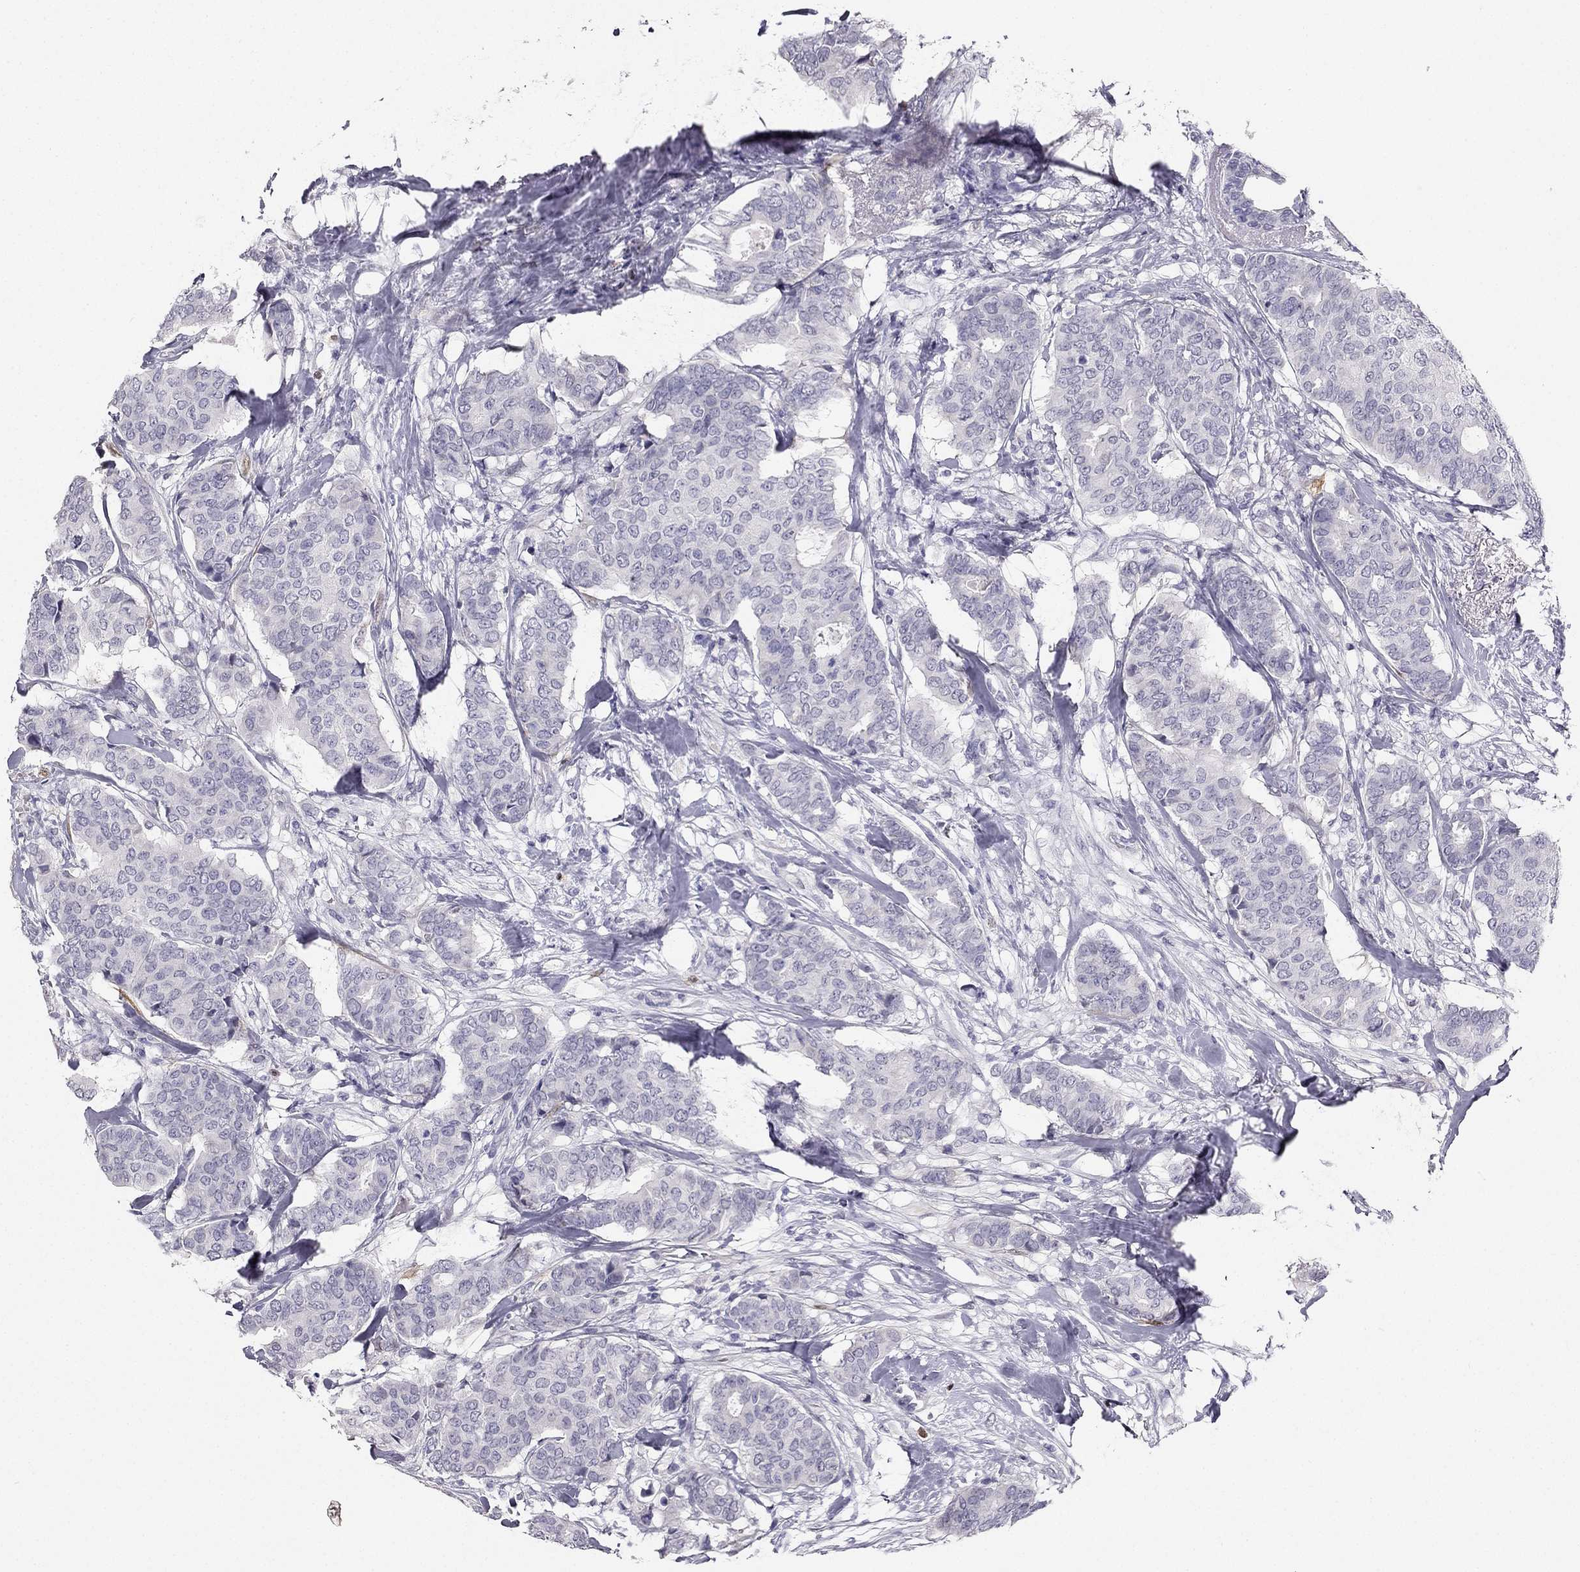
{"staining": {"intensity": "negative", "quantity": "none", "location": "none"}, "tissue": "breast cancer", "cell_type": "Tumor cells", "image_type": "cancer", "snomed": [{"axis": "morphology", "description": "Duct carcinoma"}, {"axis": "topography", "description": "Breast"}], "caption": "An IHC histopathology image of invasive ductal carcinoma (breast) is shown. There is no staining in tumor cells of invasive ductal carcinoma (breast). (DAB (3,3'-diaminobenzidine) immunohistochemistry (IHC) visualized using brightfield microscopy, high magnification).", "gene": "CALB2", "patient": {"sex": "female", "age": 75}}